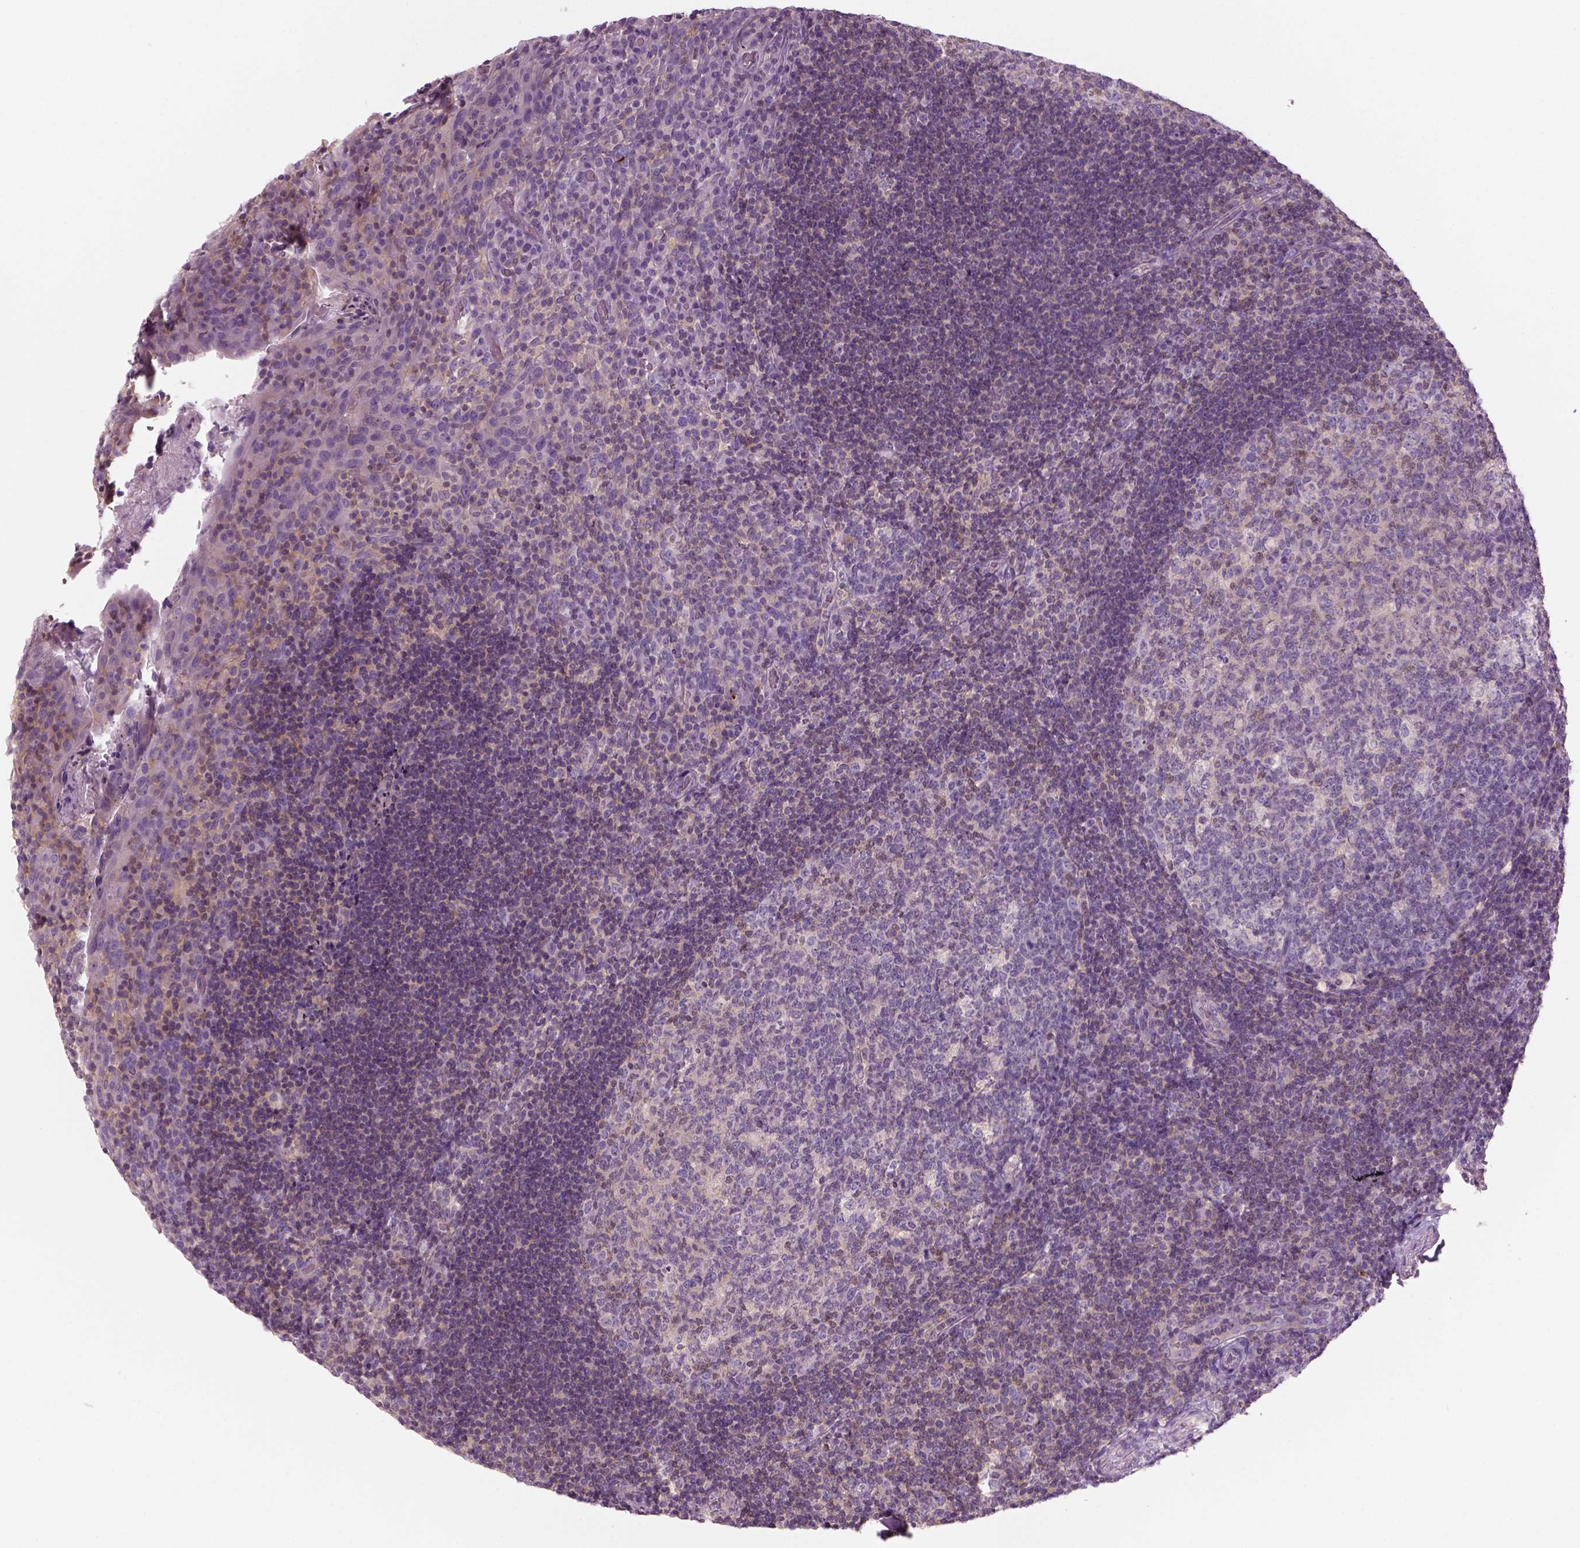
{"staining": {"intensity": "negative", "quantity": "none", "location": "none"}, "tissue": "tonsil", "cell_type": "Germinal center cells", "image_type": "normal", "snomed": [{"axis": "morphology", "description": "Normal tissue, NOS"}, {"axis": "topography", "description": "Tonsil"}], "caption": "High magnification brightfield microscopy of normal tonsil stained with DAB (3,3'-diaminobenzidine) (brown) and counterstained with hematoxylin (blue): germinal center cells show no significant staining.", "gene": "SLC1A7", "patient": {"sex": "male", "age": 17}}